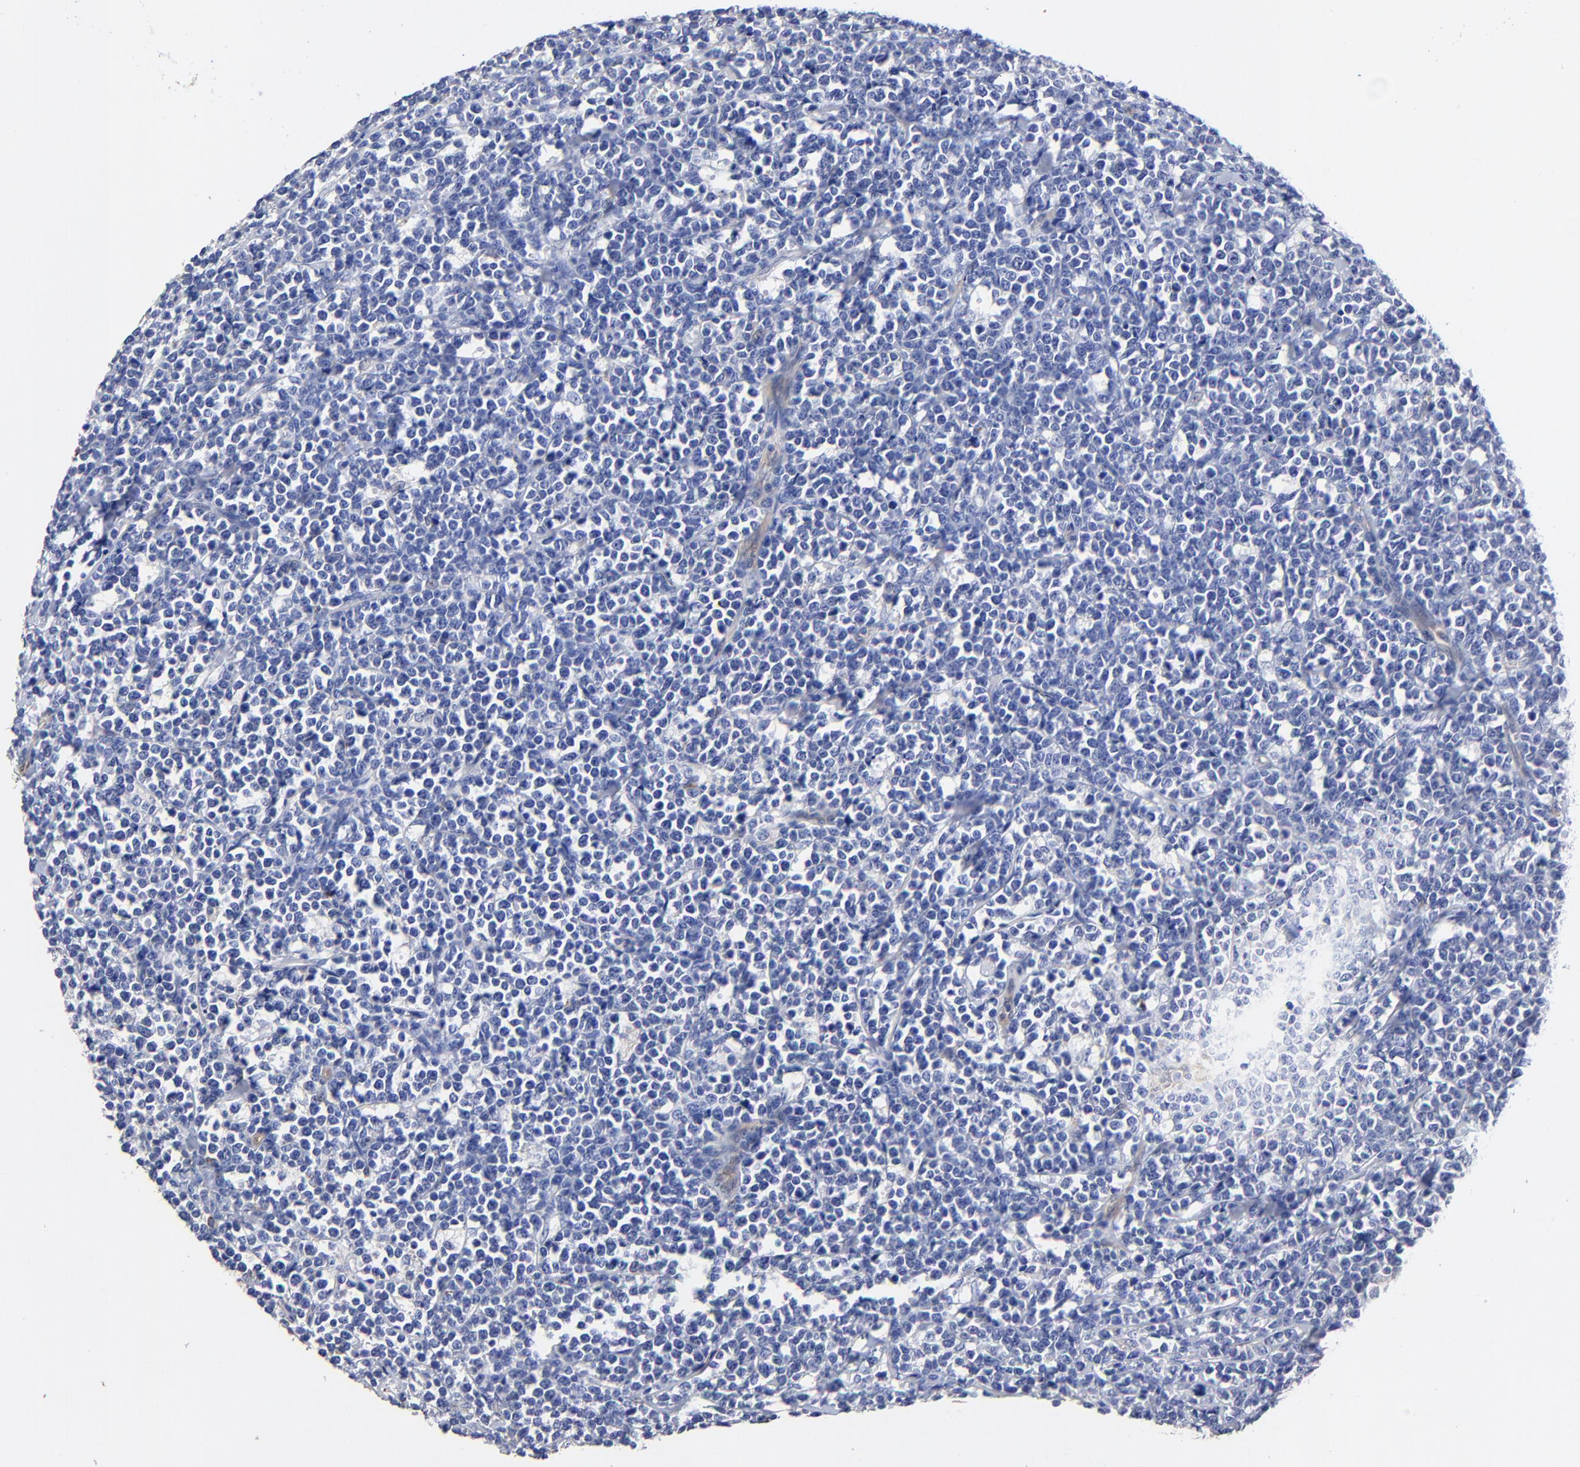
{"staining": {"intensity": "negative", "quantity": "none", "location": "none"}, "tissue": "lymphoma", "cell_type": "Tumor cells", "image_type": "cancer", "snomed": [{"axis": "morphology", "description": "Malignant lymphoma, non-Hodgkin's type, High grade"}, {"axis": "topography", "description": "Small intestine"}, {"axis": "topography", "description": "Colon"}], "caption": "Protein analysis of malignant lymphoma, non-Hodgkin's type (high-grade) demonstrates no significant expression in tumor cells.", "gene": "TAGLN2", "patient": {"sex": "male", "age": 8}}